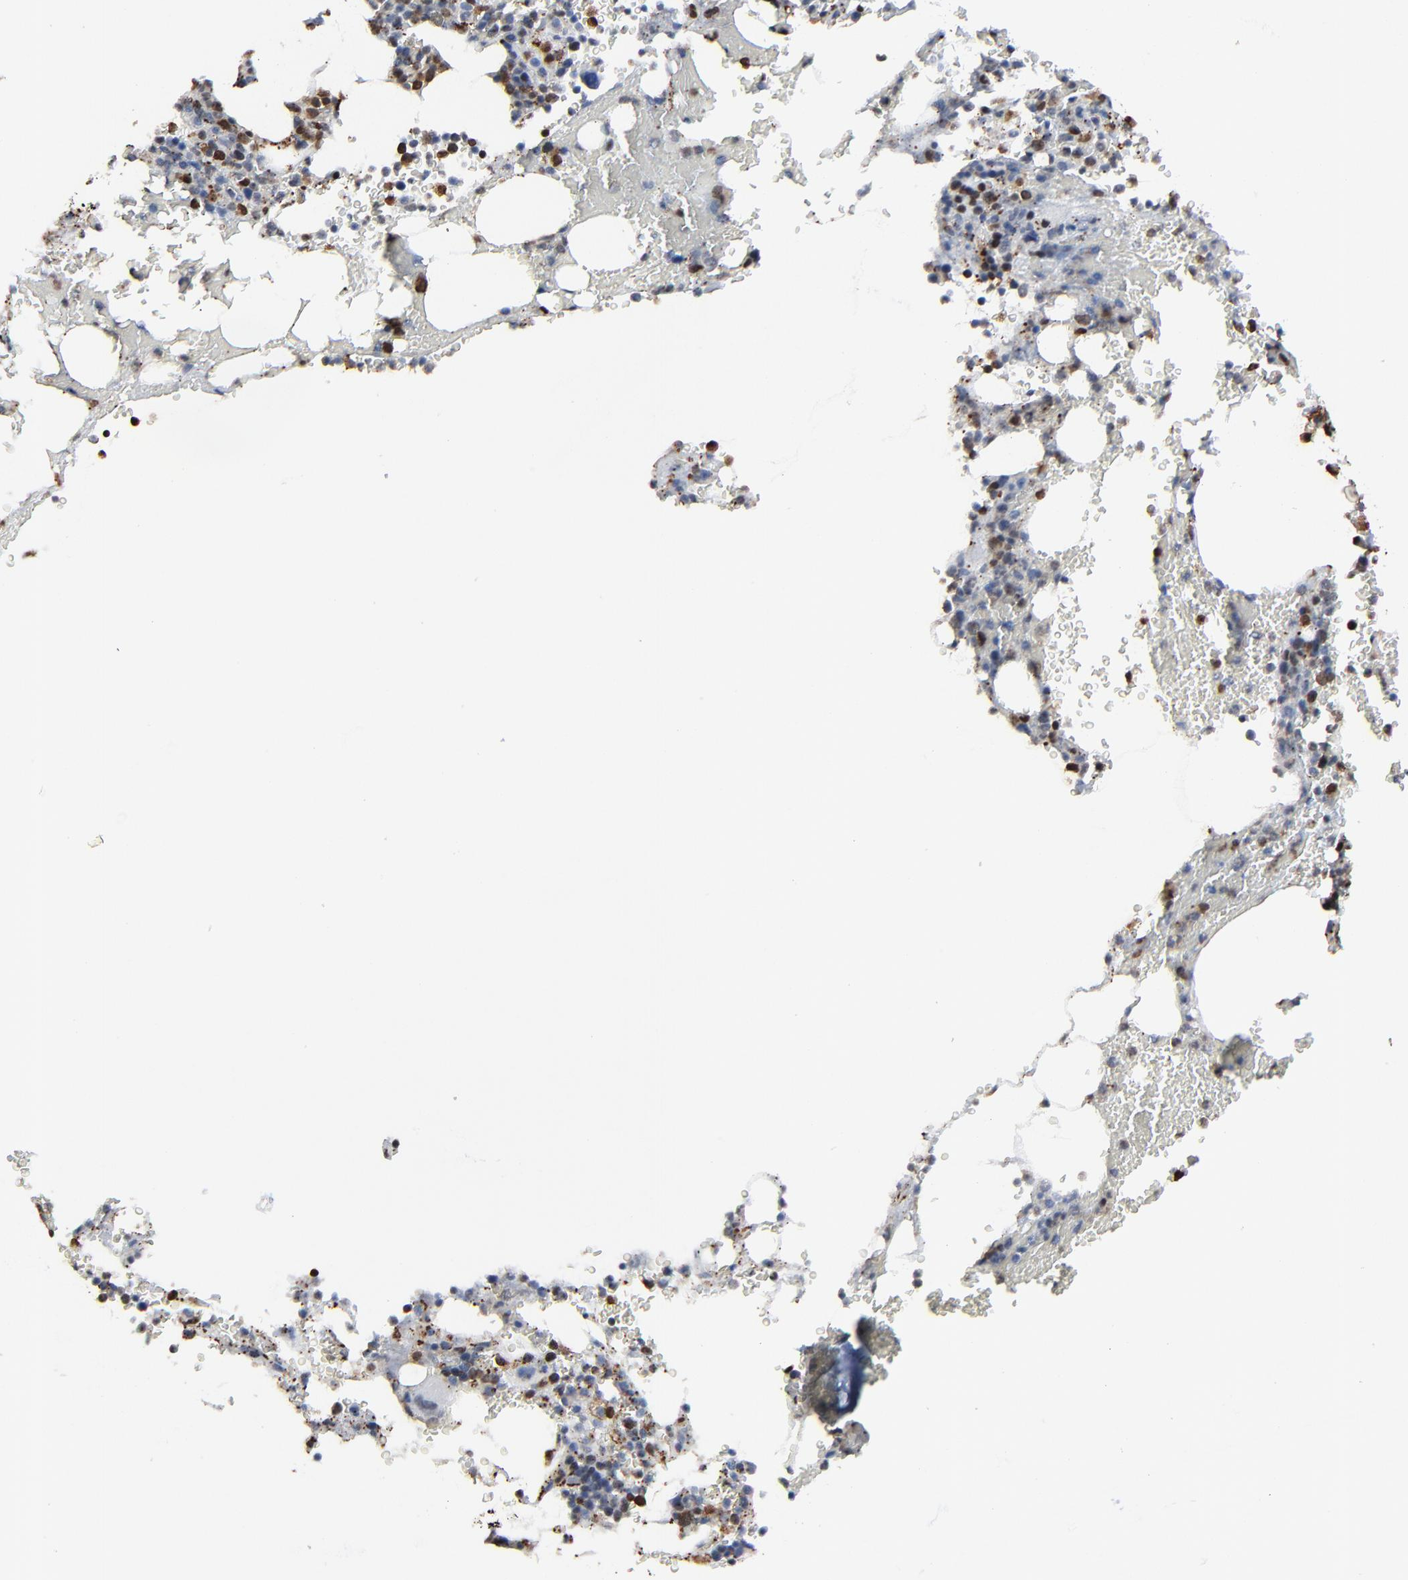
{"staining": {"intensity": "strong", "quantity": "25%-75%", "location": "nuclear"}, "tissue": "bone marrow", "cell_type": "Hematopoietic cells", "image_type": "normal", "snomed": [{"axis": "morphology", "description": "Normal tissue, NOS"}, {"axis": "topography", "description": "Bone marrow"}], "caption": "The image reveals staining of unremarkable bone marrow, revealing strong nuclear protein positivity (brown color) within hematopoietic cells. Nuclei are stained in blue.", "gene": "BIRC3", "patient": {"sex": "female", "age": 73}}